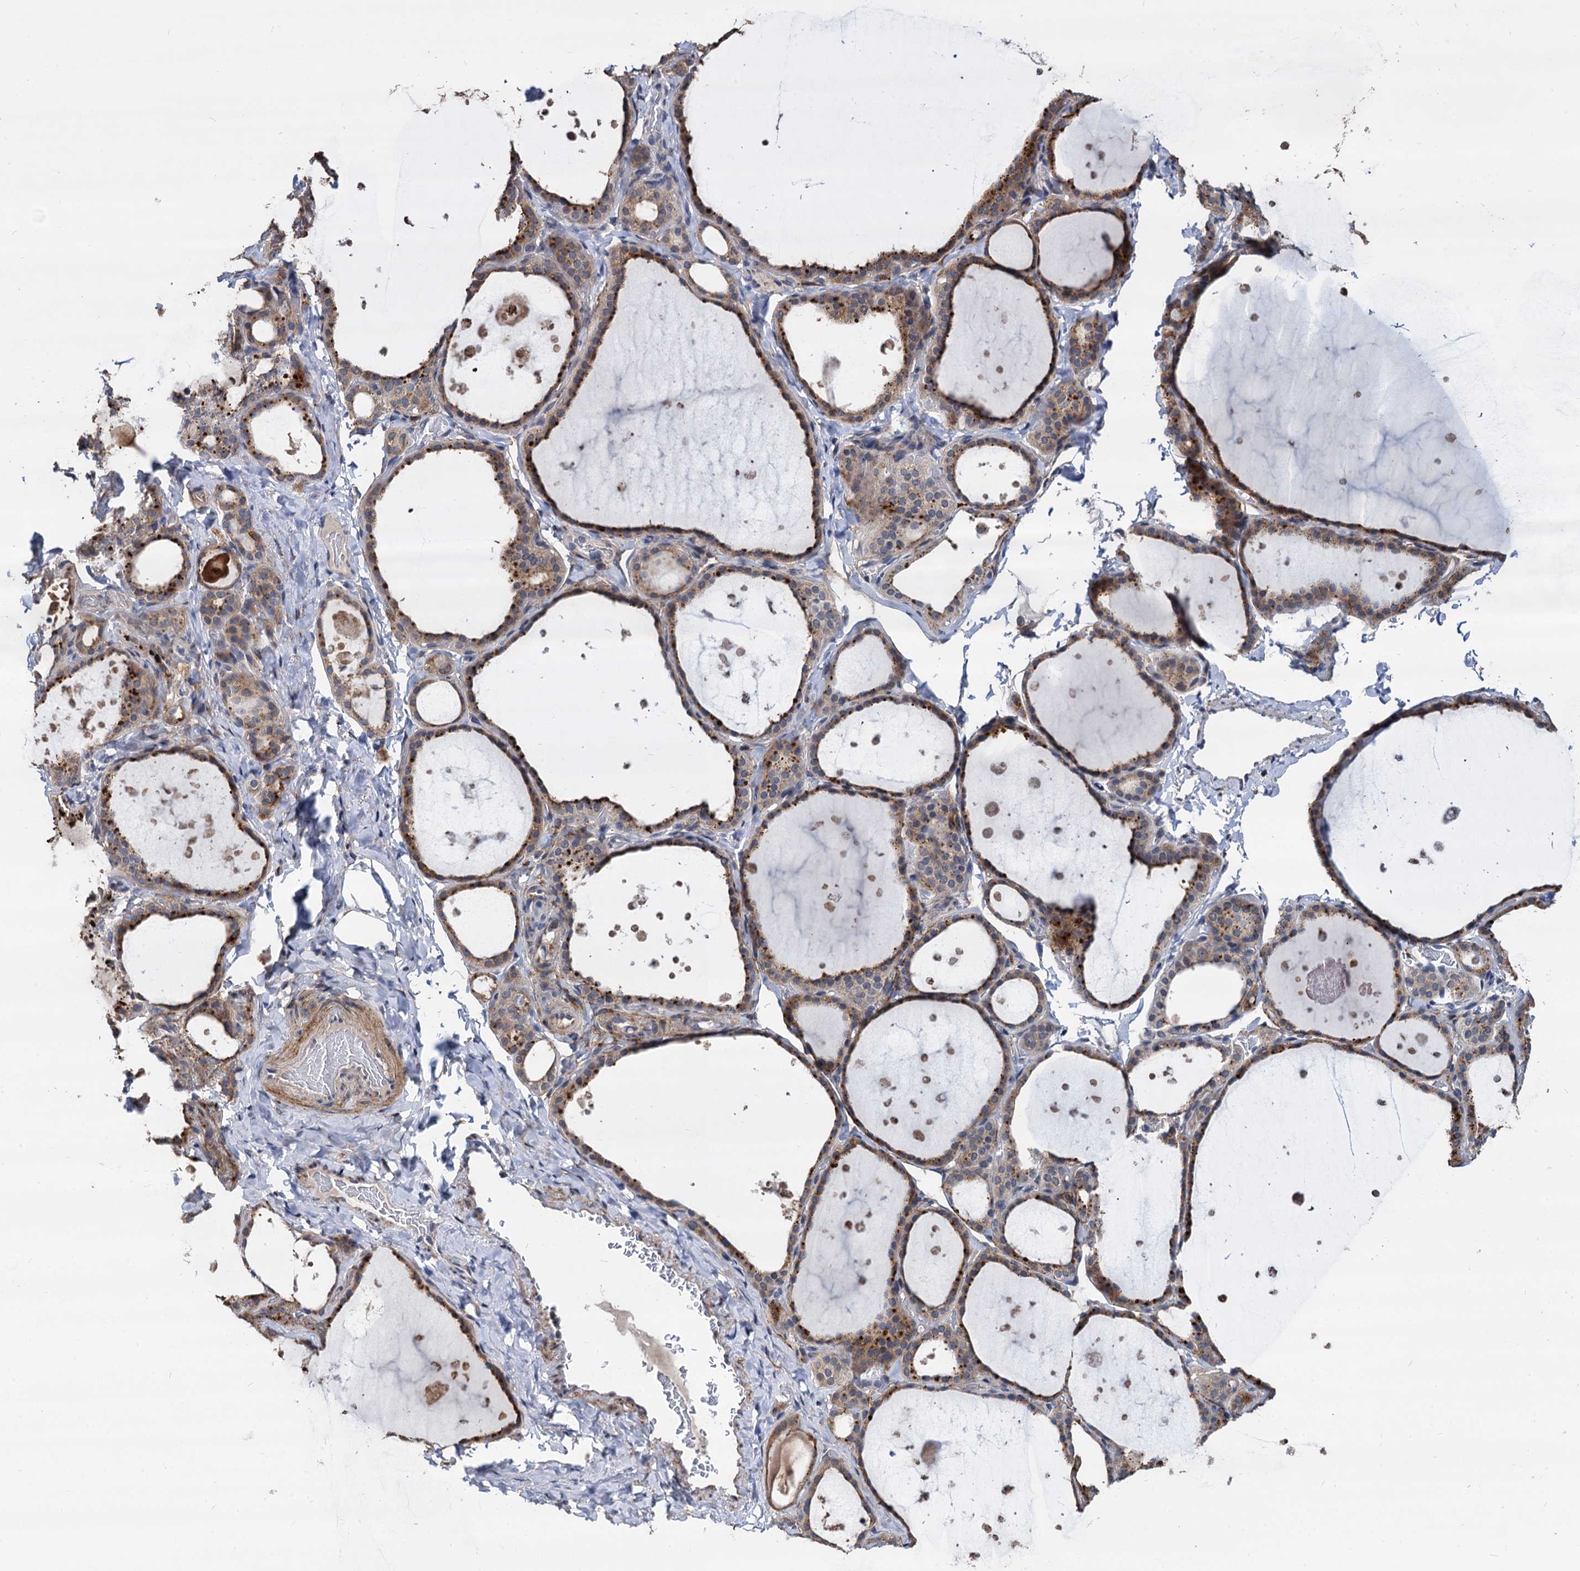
{"staining": {"intensity": "moderate", "quantity": ">75%", "location": "cytoplasmic/membranous"}, "tissue": "thyroid gland", "cell_type": "Glandular cells", "image_type": "normal", "snomed": [{"axis": "morphology", "description": "Normal tissue, NOS"}, {"axis": "topography", "description": "Thyroid gland"}], "caption": "The histopathology image shows immunohistochemical staining of normal thyroid gland. There is moderate cytoplasmic/membranous positivity is appreciated in about >75% of glandular cells.", "gene": "PSMD4", "patient": {"sex": "female", "age": 44}}